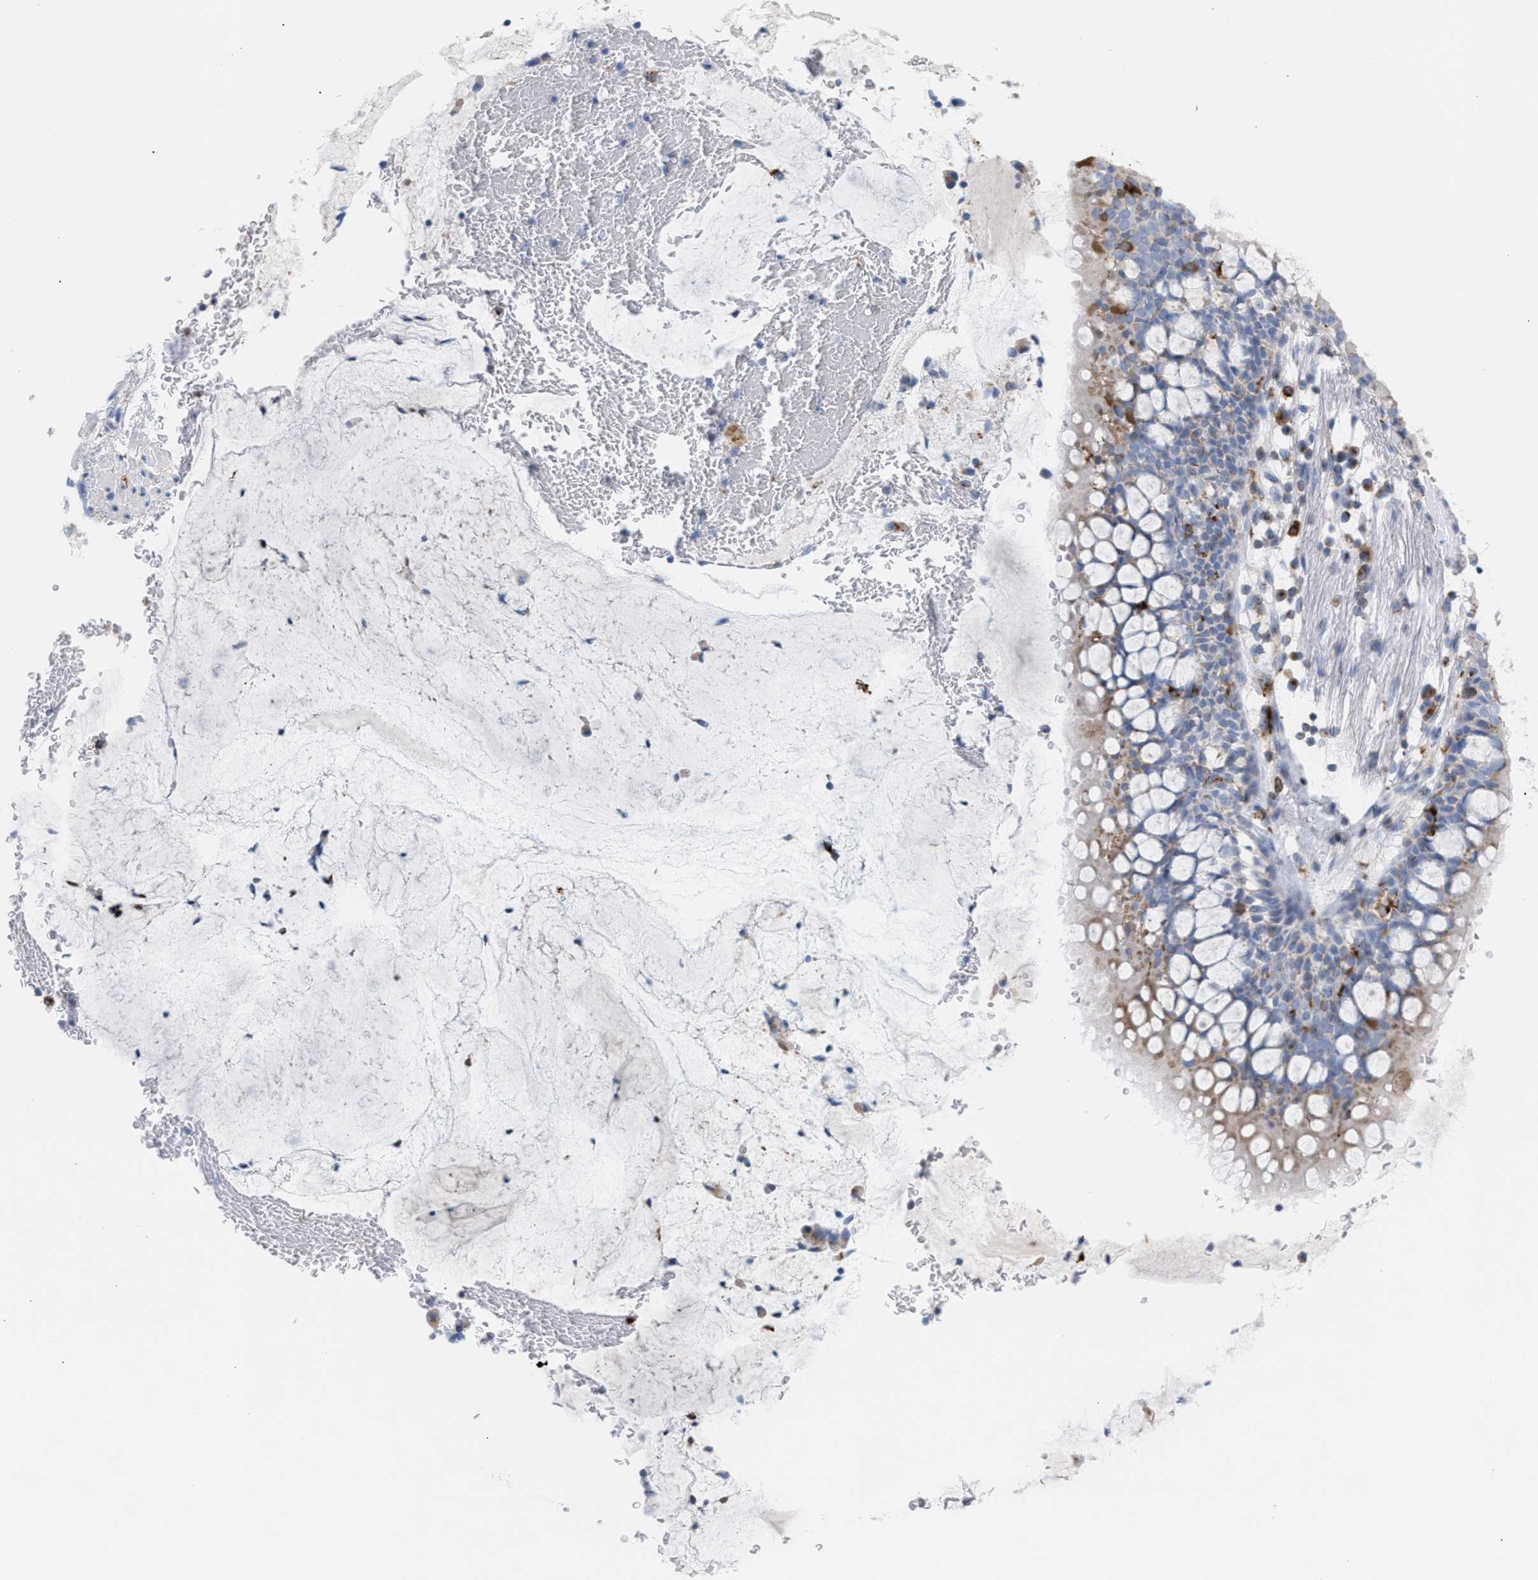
{"staining": {"intensity": "moderate", "quantity": "25%-75%", "location": "cytoplasmic/membranous"}, "tissue": "bronchus", "cell_type": "Respiratory epithelial cells", "image_type": "normal", "snomed": [{"axis": "morphology", "description": "Normal tissue, NOS"}, {"axis": "morphology", "description": "Inflammation, NOS"}, {"axis": "topography", "description": "Cartilage tissue"}, {"axis": "topography", "description": "Bronchus"}], "caption": "An immunohistochemistry (IHC) image of benign tissue is shown. Protein staining in brown highlights moderate cytoplasmic/membranous positivity in bronchus within respiratory epithelial cells.", "gene": "TACC3", "patient": {"sex": "male", "age": 77}}